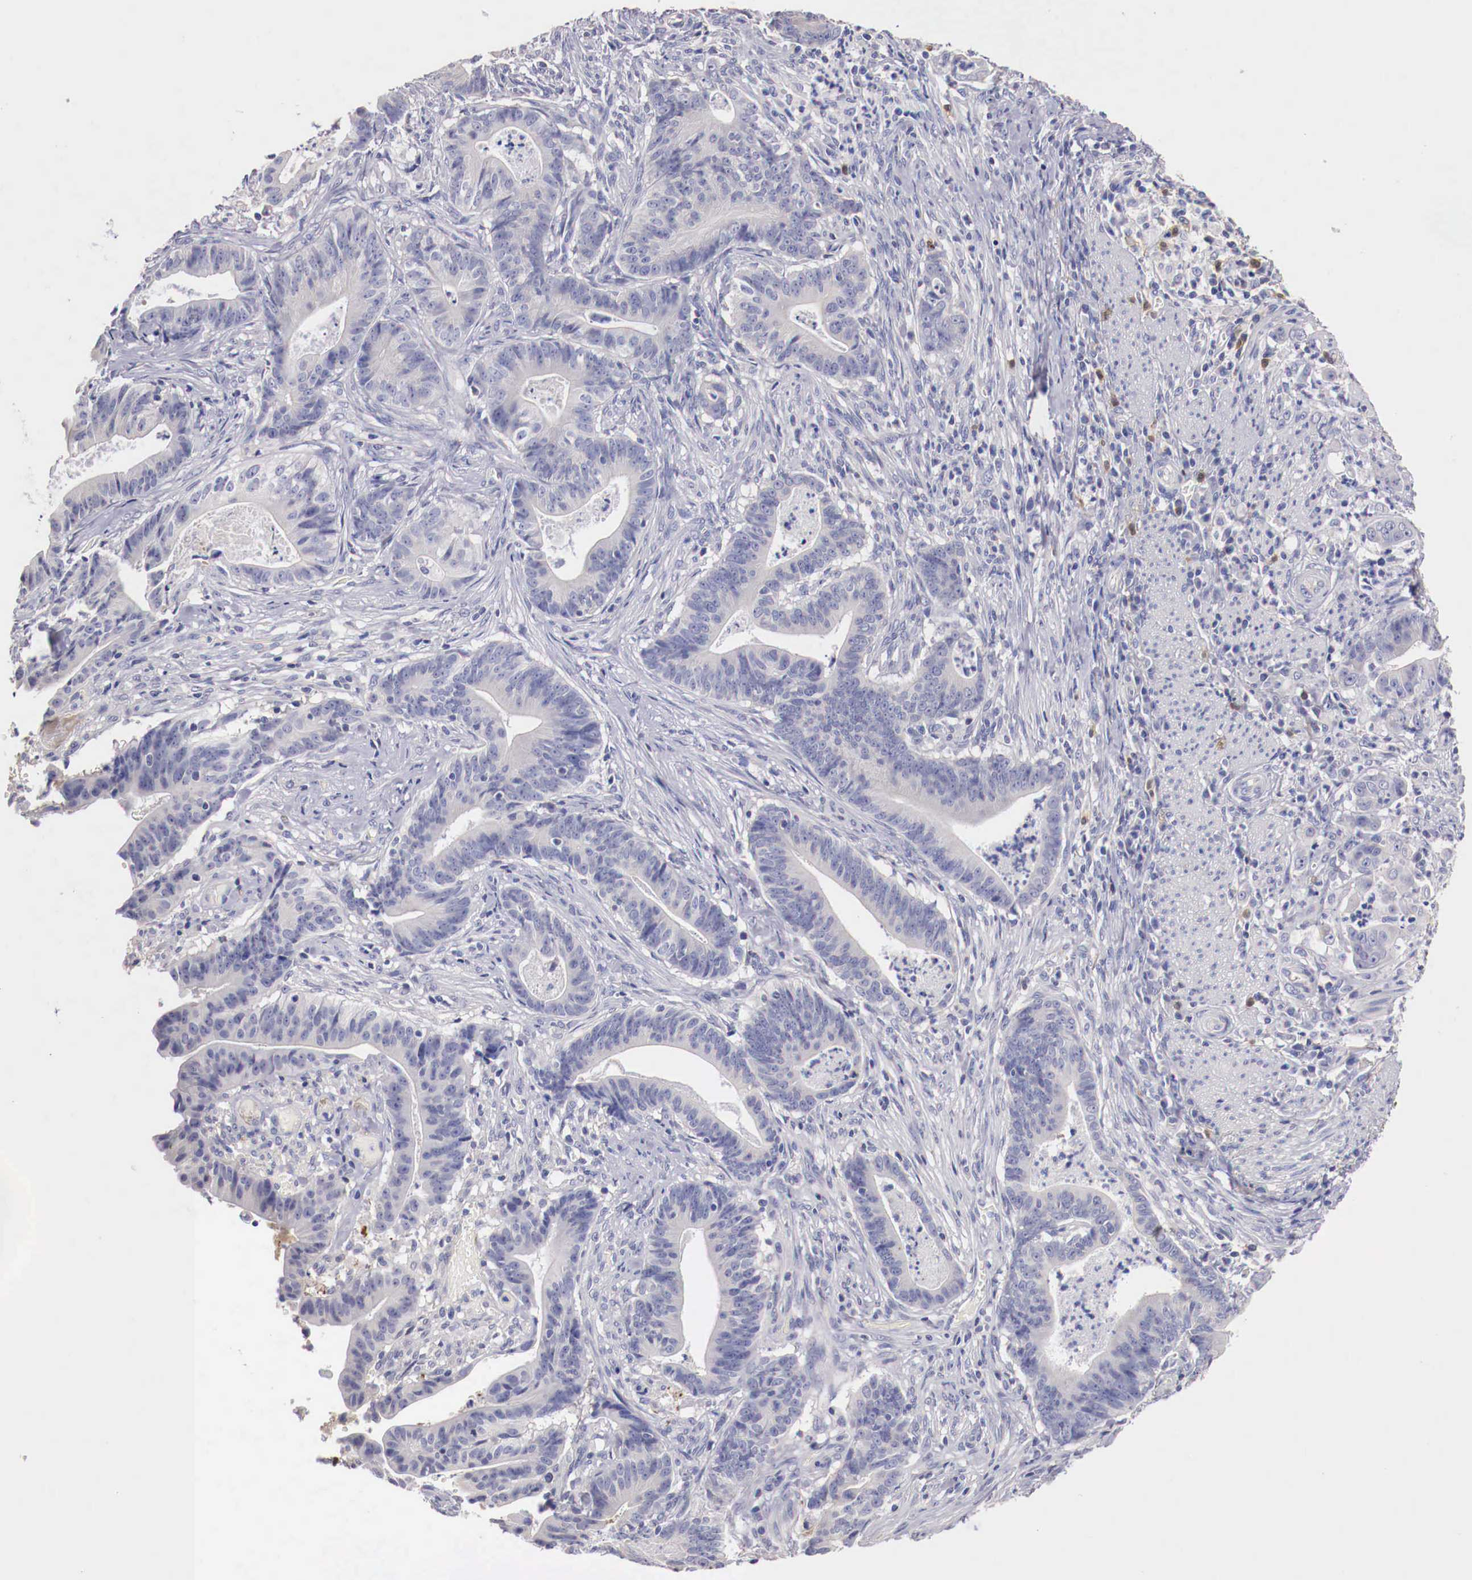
{"staining": {"intensity": "negative", "quantity": "none", "location": "none"}, "tissue": "stomach cancer", "cell_type": "Tumor cells", "image_type": "cancer", "snomed": [{"axis": "morphology", "description": "Adenocarcinoma, NOS"}, {"axis": "topography", "description": "Stomach, lower"}], "caption": "This is an immunohistochemistry micrograph of human stomach cancer. There is no staining in tumor cells.", "gene": "PITPNA", "patient": {"sex": "female", "age": 86}}